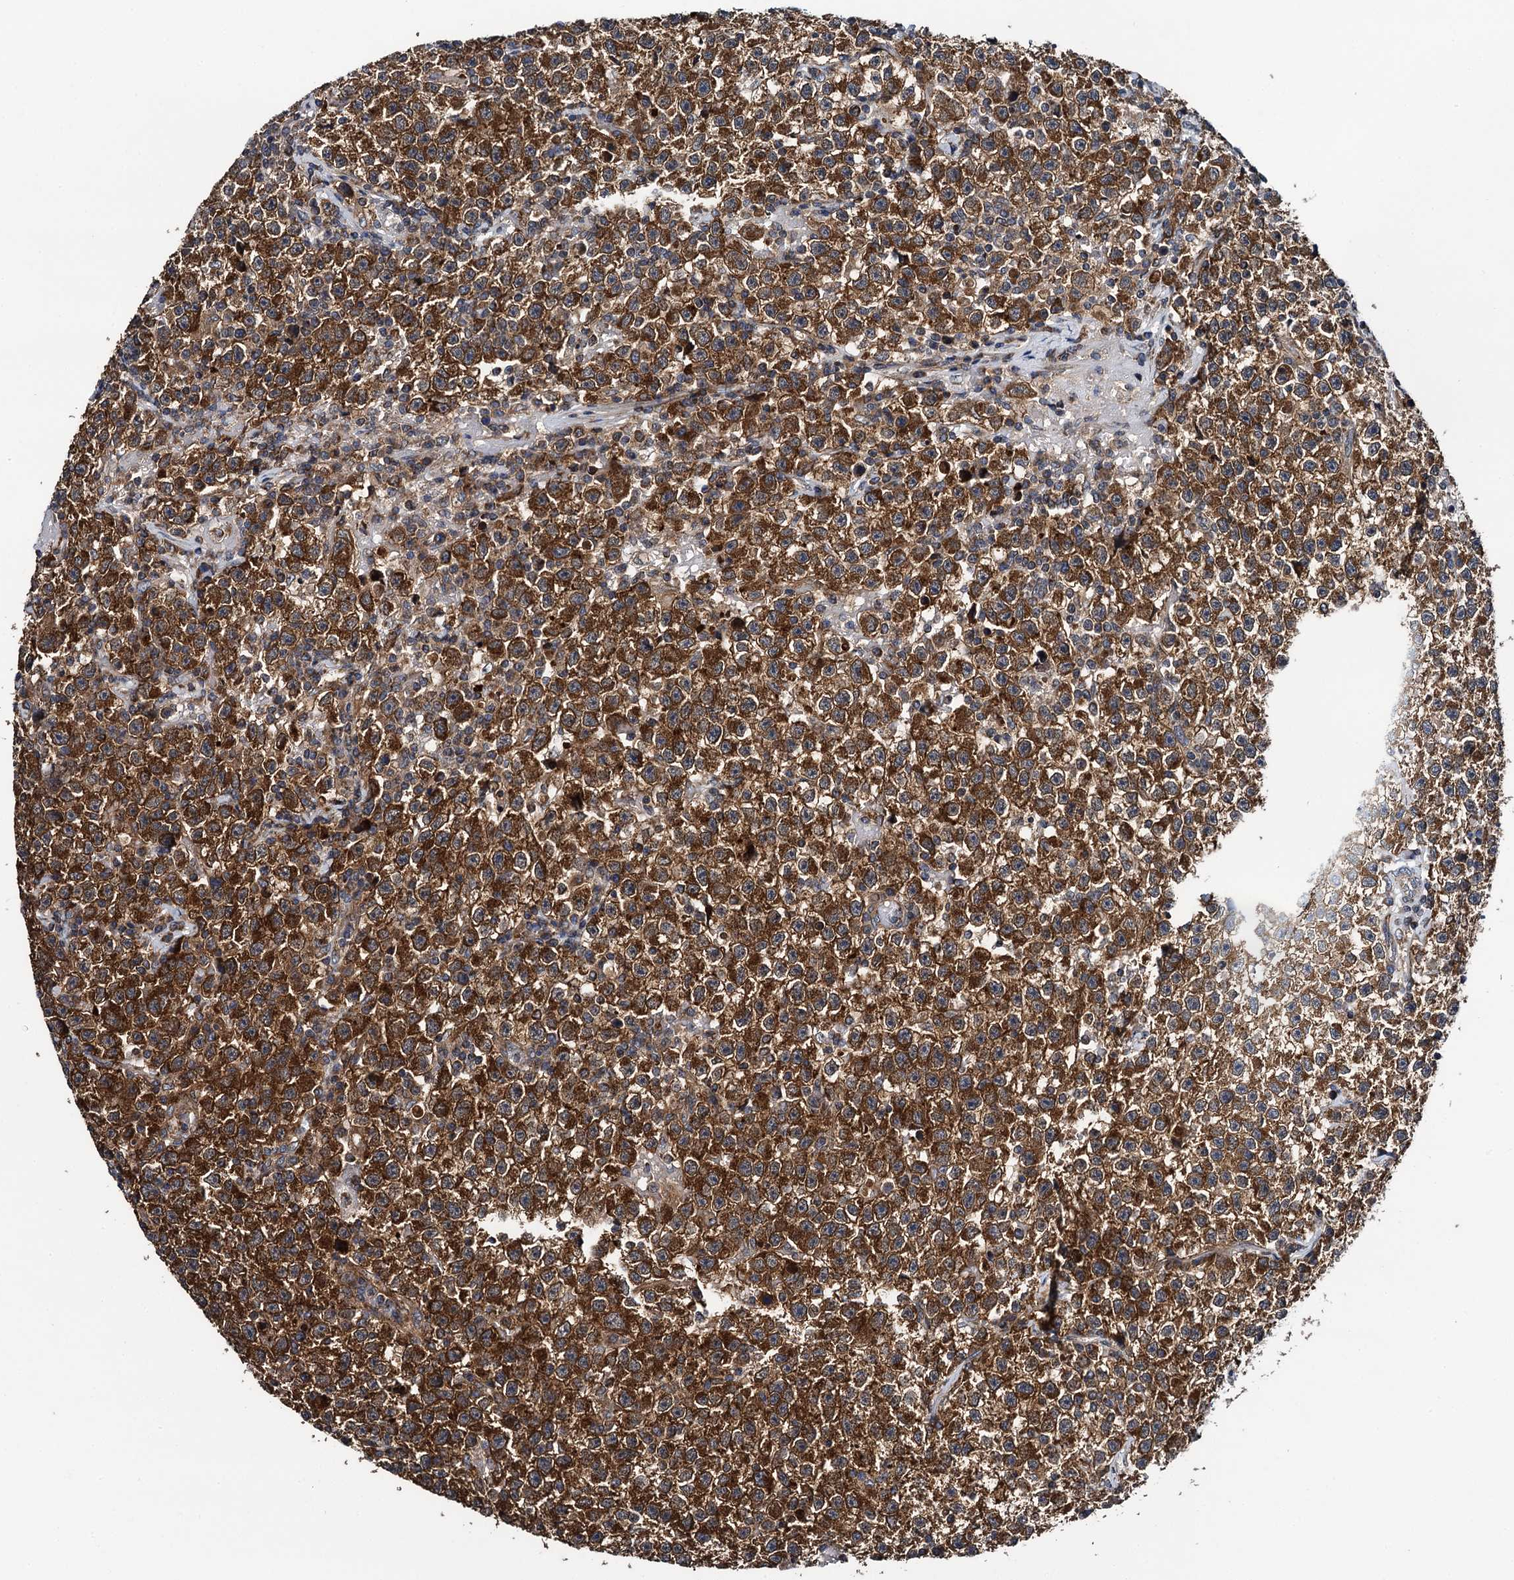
{"staining": {"intensity": "strong", "quantity": ">75%", "location": "cytoplasmic/membranous"}, "tissue": "testis cancer", "cell_type": "Tumor cells", "image_type": "cancer", "snomed": [{"axis": "morphology", "description": "Seminoma, NOS"}, {"axis": "topography", "description": "Testis"}], "caption": "This is a micrograph of immunohistochemistry (IHC) staining of testis seminoma, which shows strong staining in the cytoplasmic/membranous of tumor cells.", "gene": "NEK1", "patient": {"sex": "male", "age": 22}}